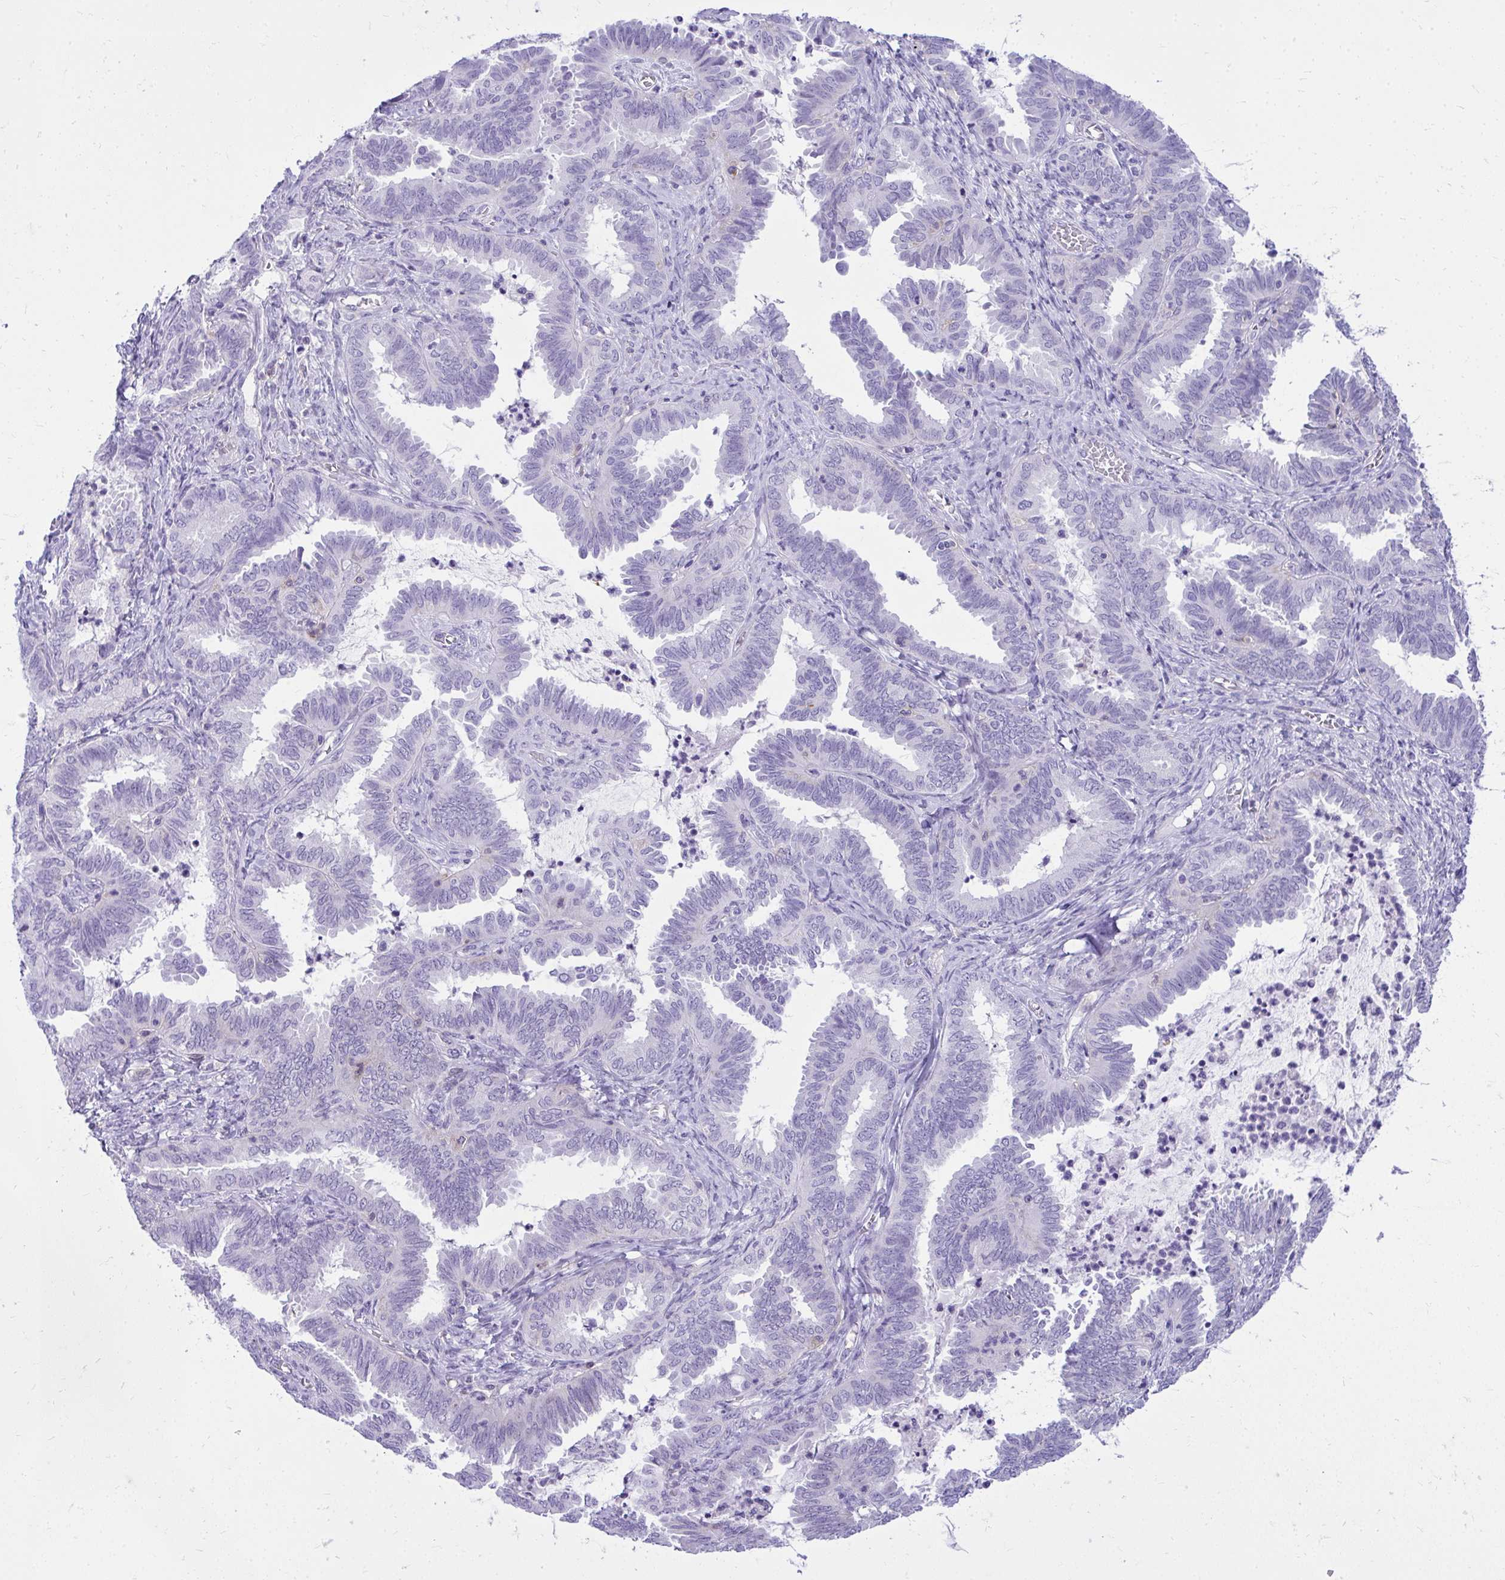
{"staining": {"intensity": "negative", "quantity": "none", "location": "none"}, "tissue": "ovarian cancer", "cell_type": "Tumor cells", "image_type": "cancer", "snomed": [{"axis": "morphology", "description": "Carcinoma, endometroid"}, {"axis": "topography", "description": "Ovary"}], "caption": "IHC histopathology image of ovarian cancer (endometroid carcinoma) stained for a protein (brown), which reveals no staining in tumor cells.", "gene": "GPRIN3", "patient": {"sex": "female", "age": 70}}